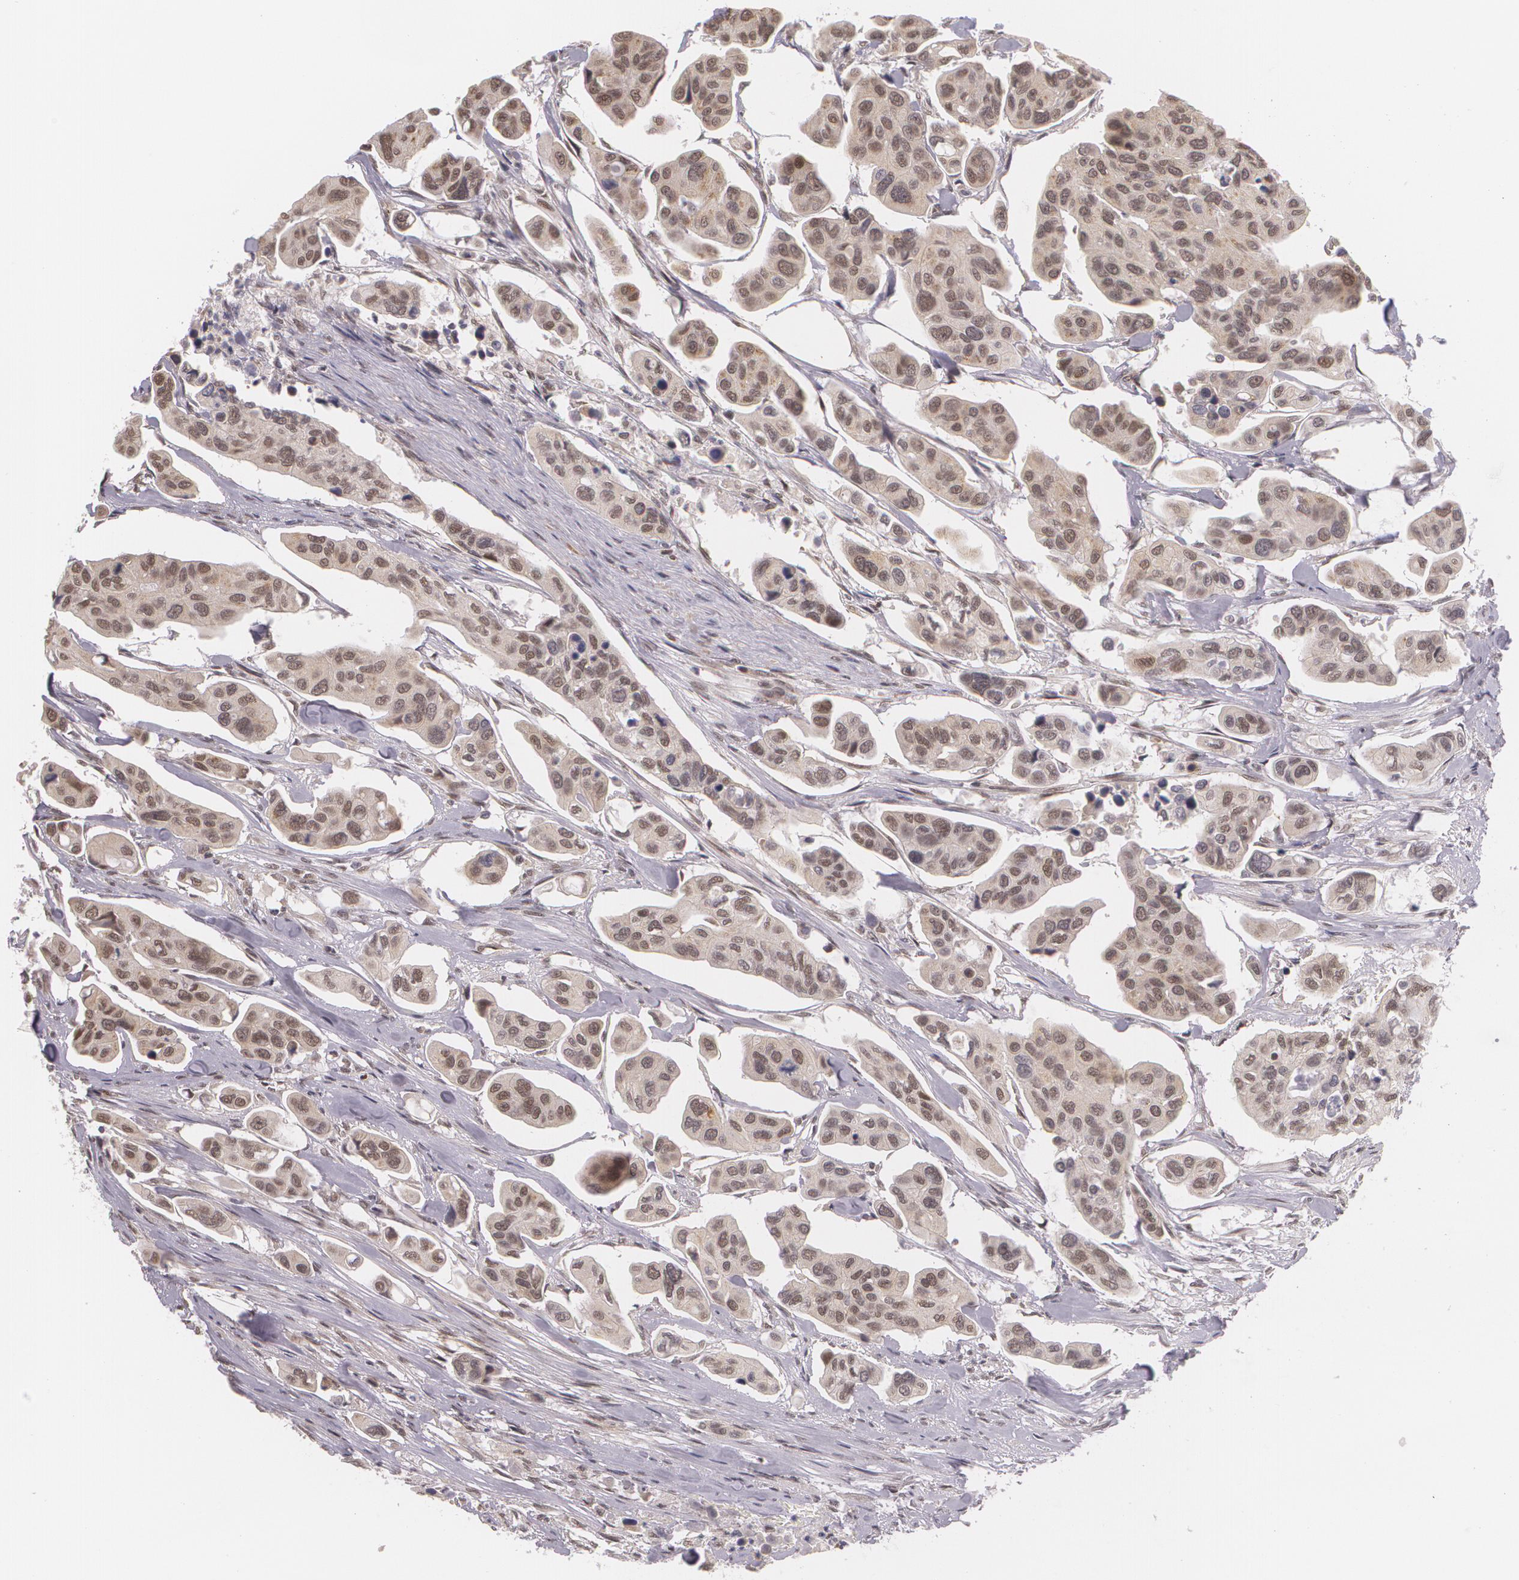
{"staining": {"intensity": "weak", "quantity": "25%-75%", "location": "nuclear"}, "tissue": "urothelial cancer", "cell_type": "Tumor cells", "image_type": "cancer", "snomed": [{"axis": "morphology", "description": "Adenocarcinoma, NOS"}, {"axis": "topography", "description": "Urinary bladder"}], "caption": "Immunohistochemical staining of urothelial cancer displays low levels of weak nuclear staining in approximately 25%-75% of tumor cells.", "gene": "ALX1", "patient": {"sex": "male", "age": 61}}